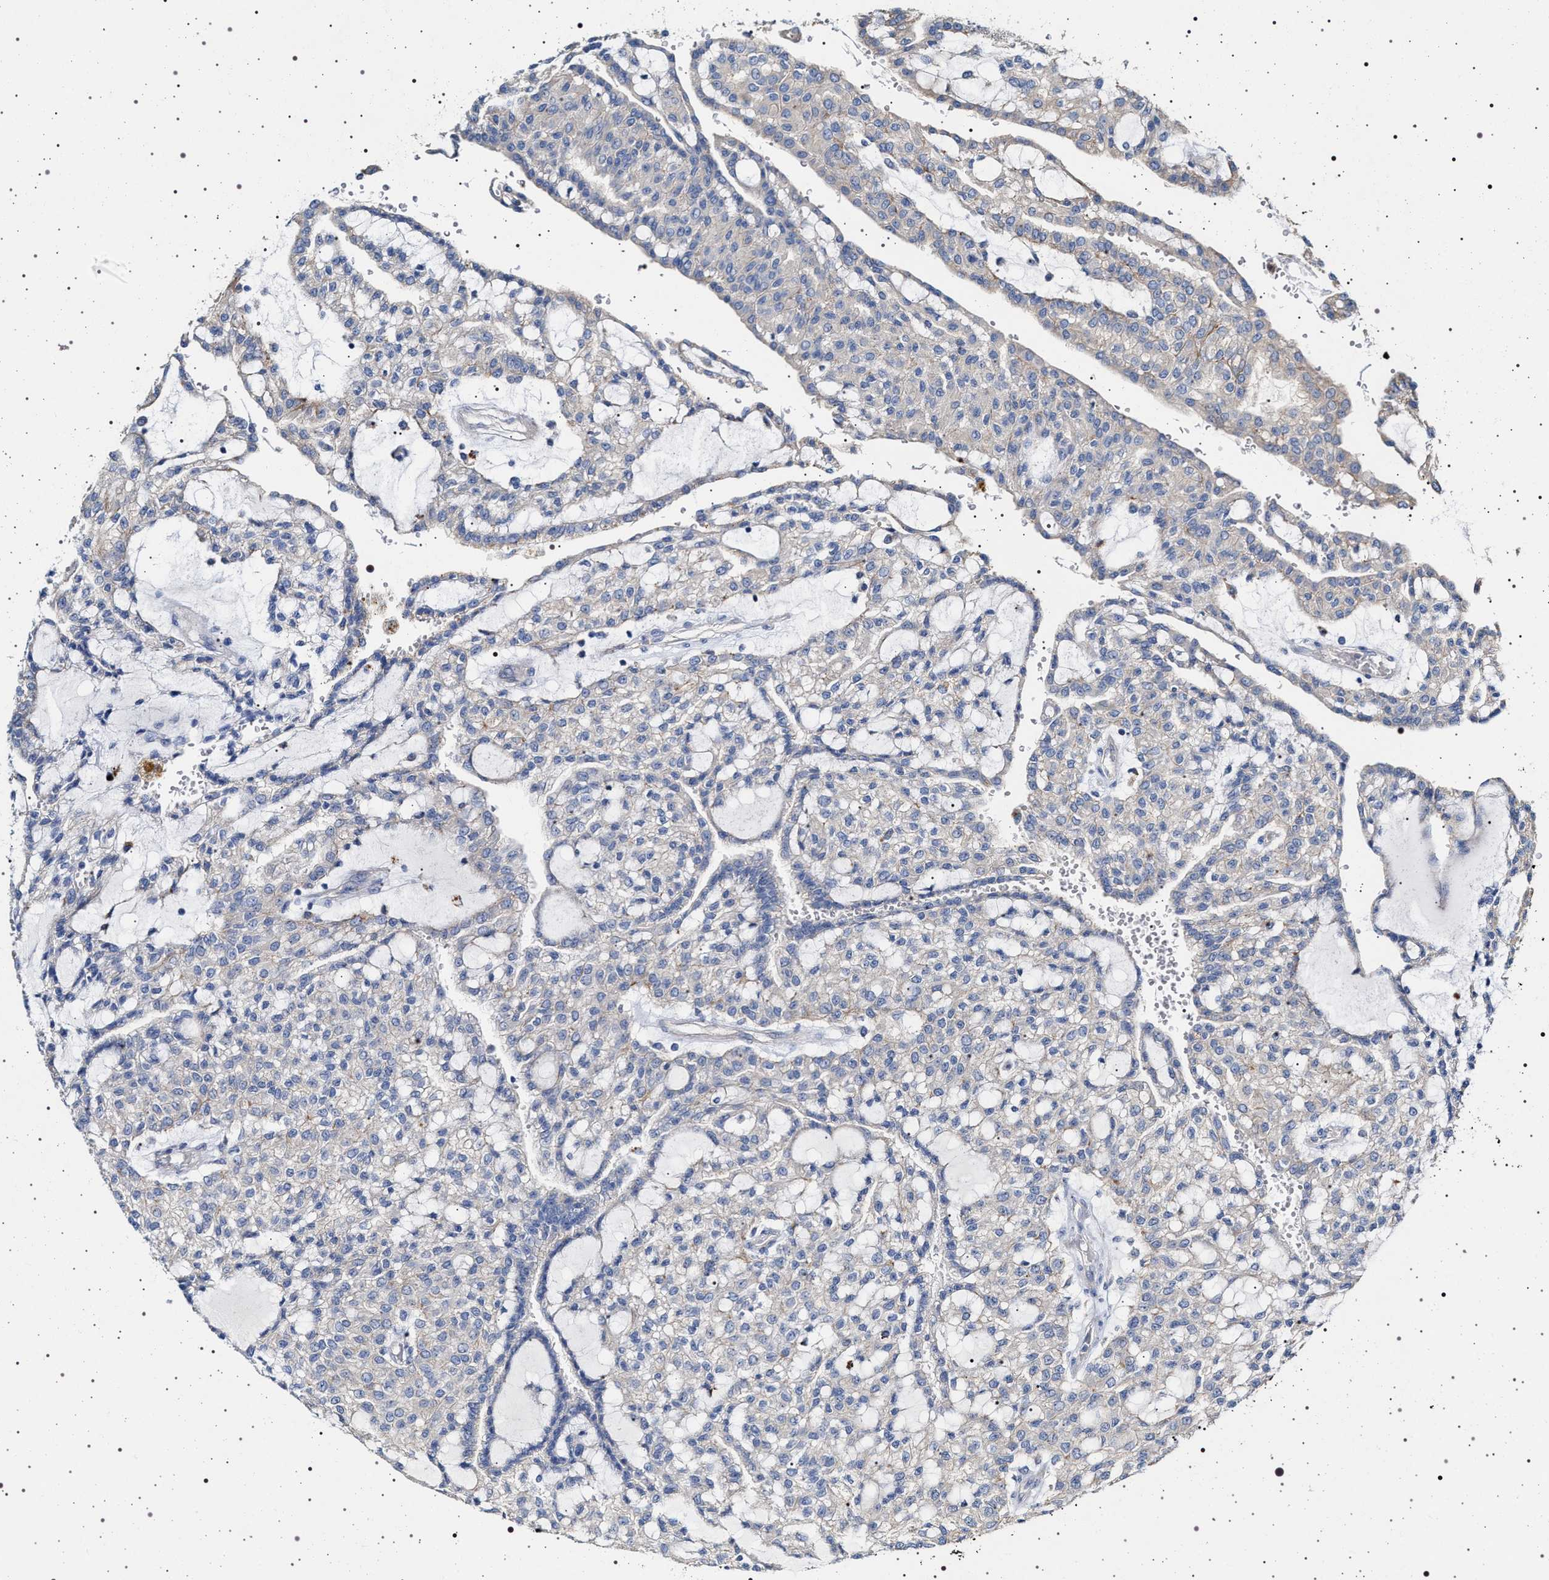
{"staining": {"intensity": "negative", "quantity": "none", "location": "none"}, "tissue": "renal cancer", "cell_type": "Tumor cells", "image_type": "cancer", "snomed": [{"axis": "morphology", "description": "Adenocarcinoma, NOS"}, {"axis": "topography", "description": "Kidney"}], "caption": "An image of adenocarcinoma (renal) stained for a protein demonstrates no brown staining in tumor cells.", "gene": "NAALADL2", "patient": {"sex": "male", "age": 63}}